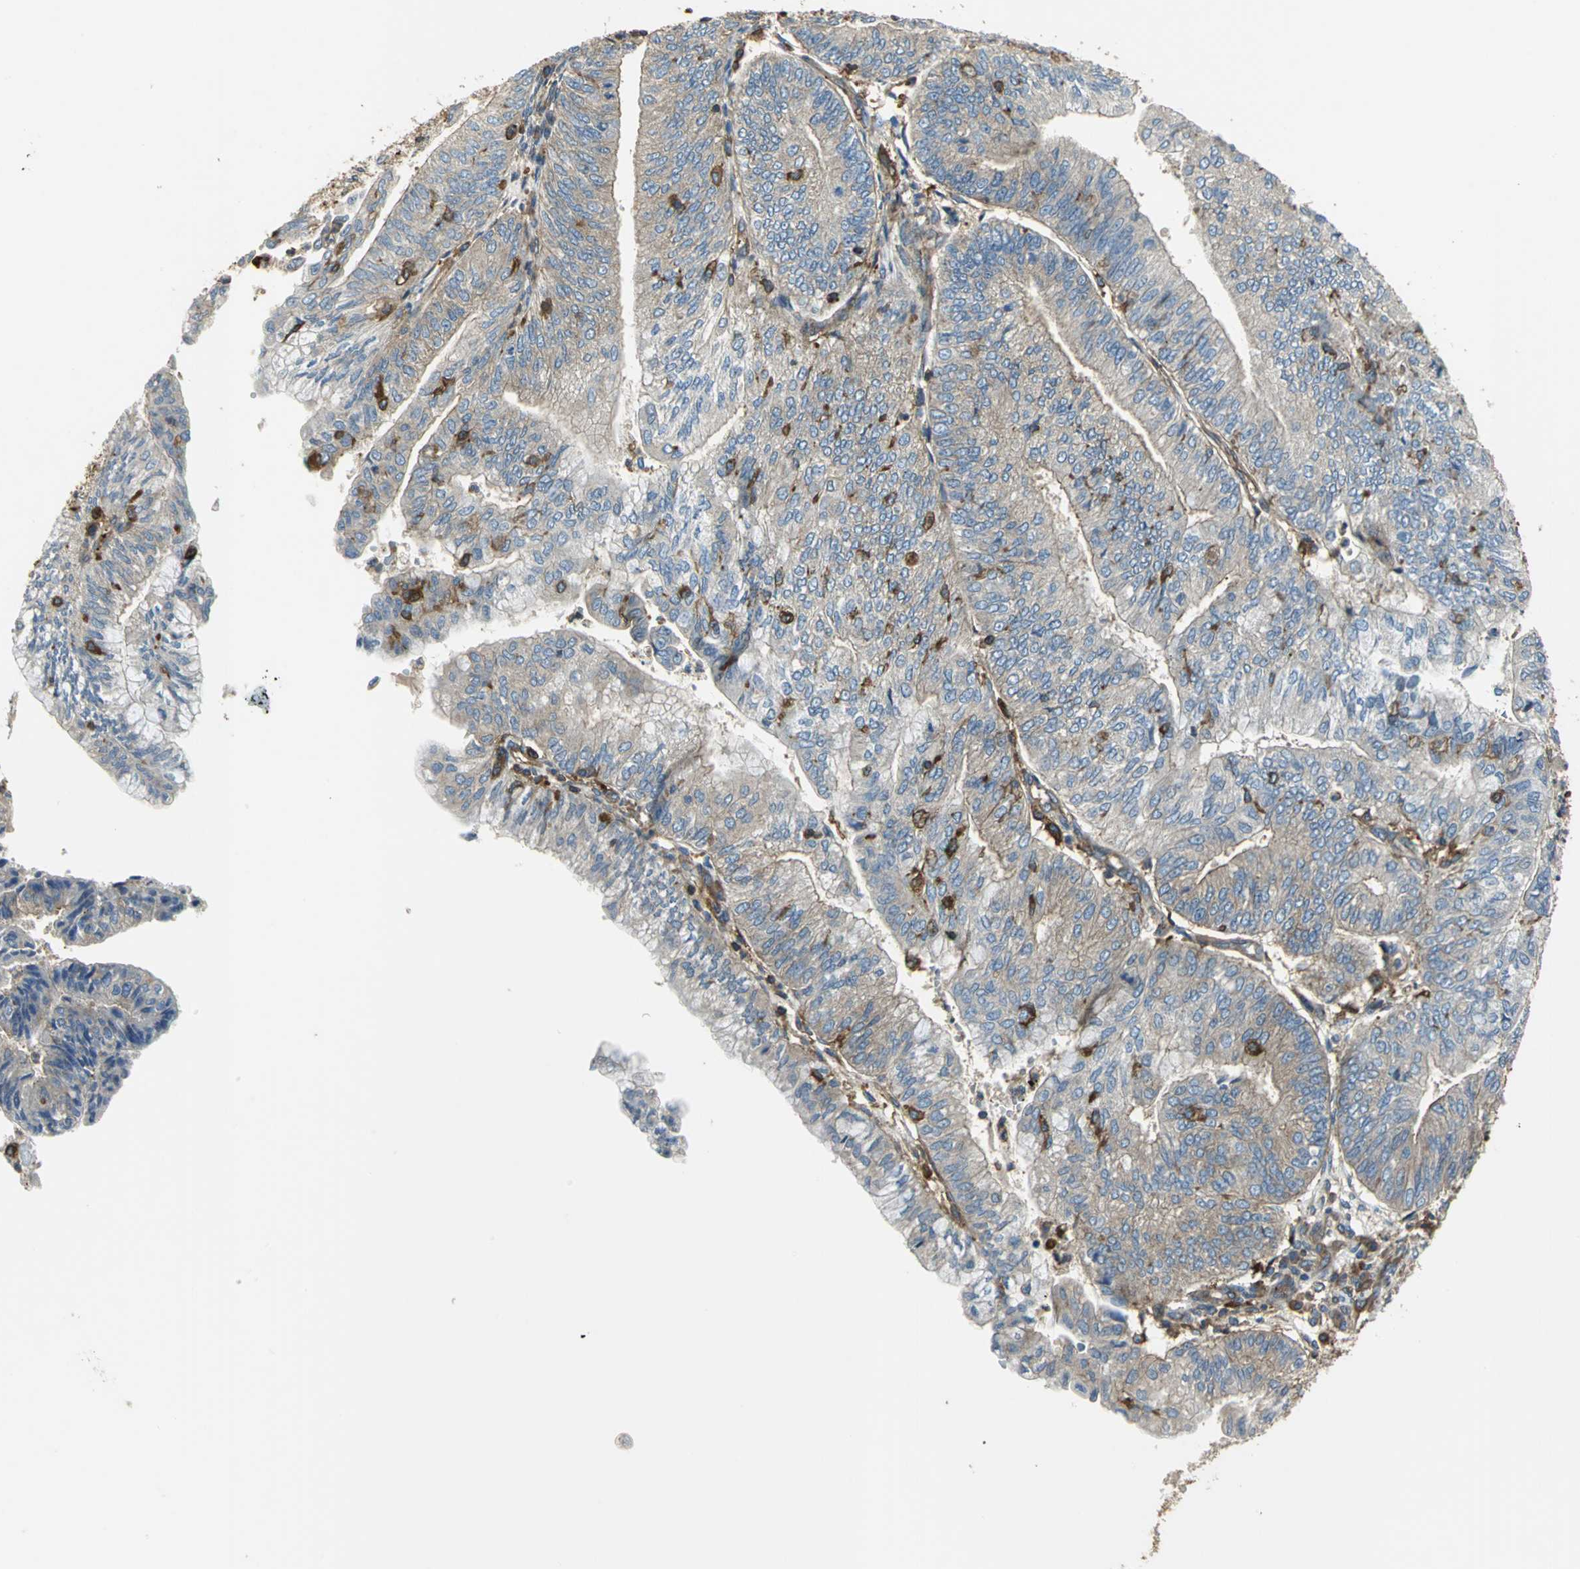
{"staining": {"intensity": "moderate", "quantity": ">75%", "location": "cytoplasmic/membranous"}, "tissue": "endometrial cancer", "cell_type": "Tumor cells", "image_type": "cancer", "snomed": [{"axis": "morphology", "description": "Adenocarcinoma, NOS"}, {"axis": "topography", "description": "Endometrium"}], "caption": "Tumor cells demonstrate moderate cytoplasmic/membranous positivity in approximately >75% of cells in endometrial adenocarcinoma.", "gene": "TLN1", "patient": {"sex": "female", "age": 59}}